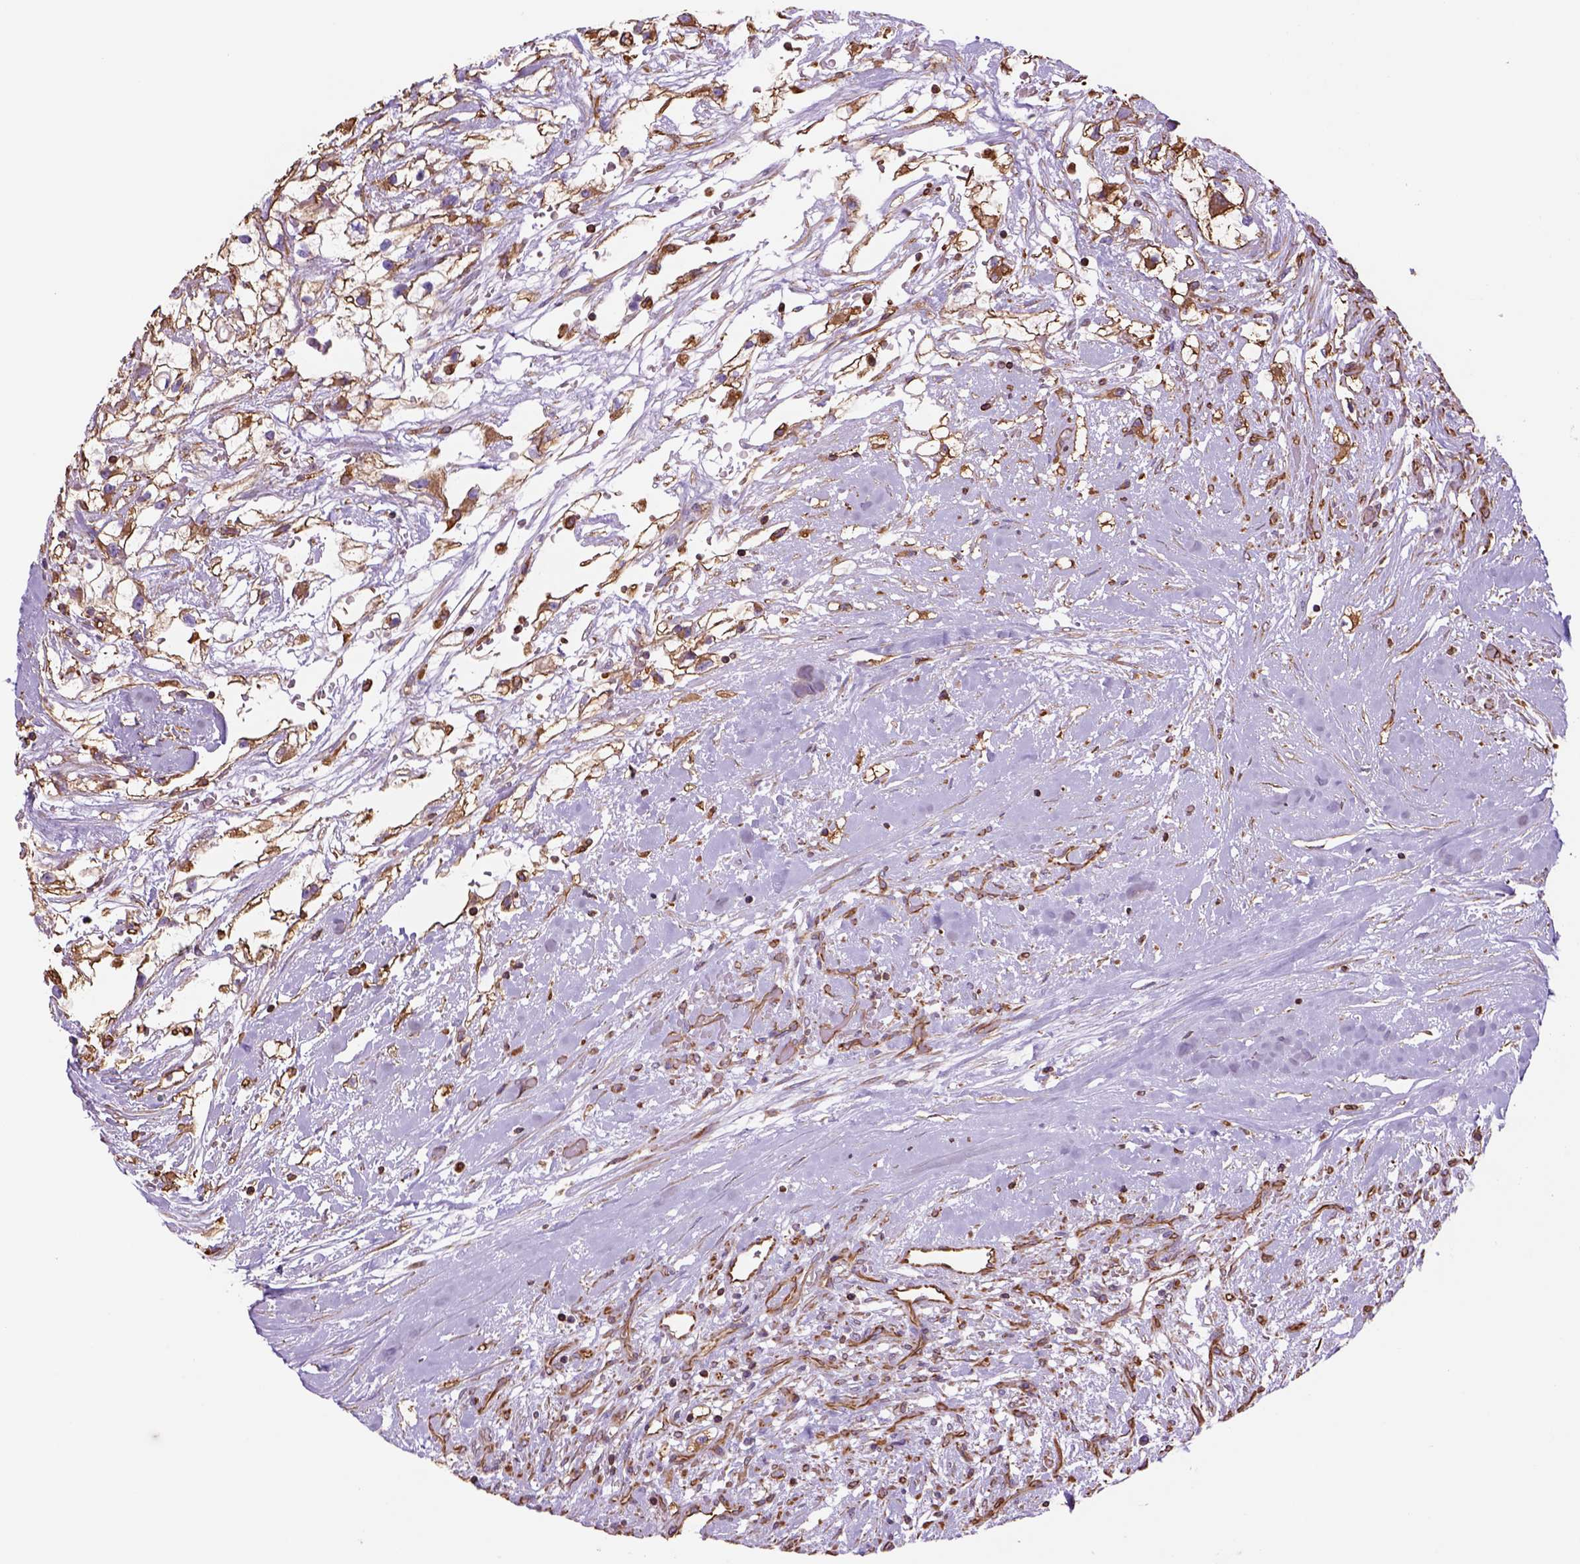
{"staining": {"intensity": "negative", "quantity": "none", "location": "none"}, "tissue": "renal cancer", "cell_type": "Tumor cells", "image_type": "cancer", "snomed": [{"axis": "morphology", "description": "Adenocarcinoma, NOS"}, {"axis": "topography", "description": "Kidney"}], "caption": "The image shows no significant positivity in tumor cells of renal cancer.", "gene": "ZZZ3", "patient": {"sex": "male", "age": 59}}